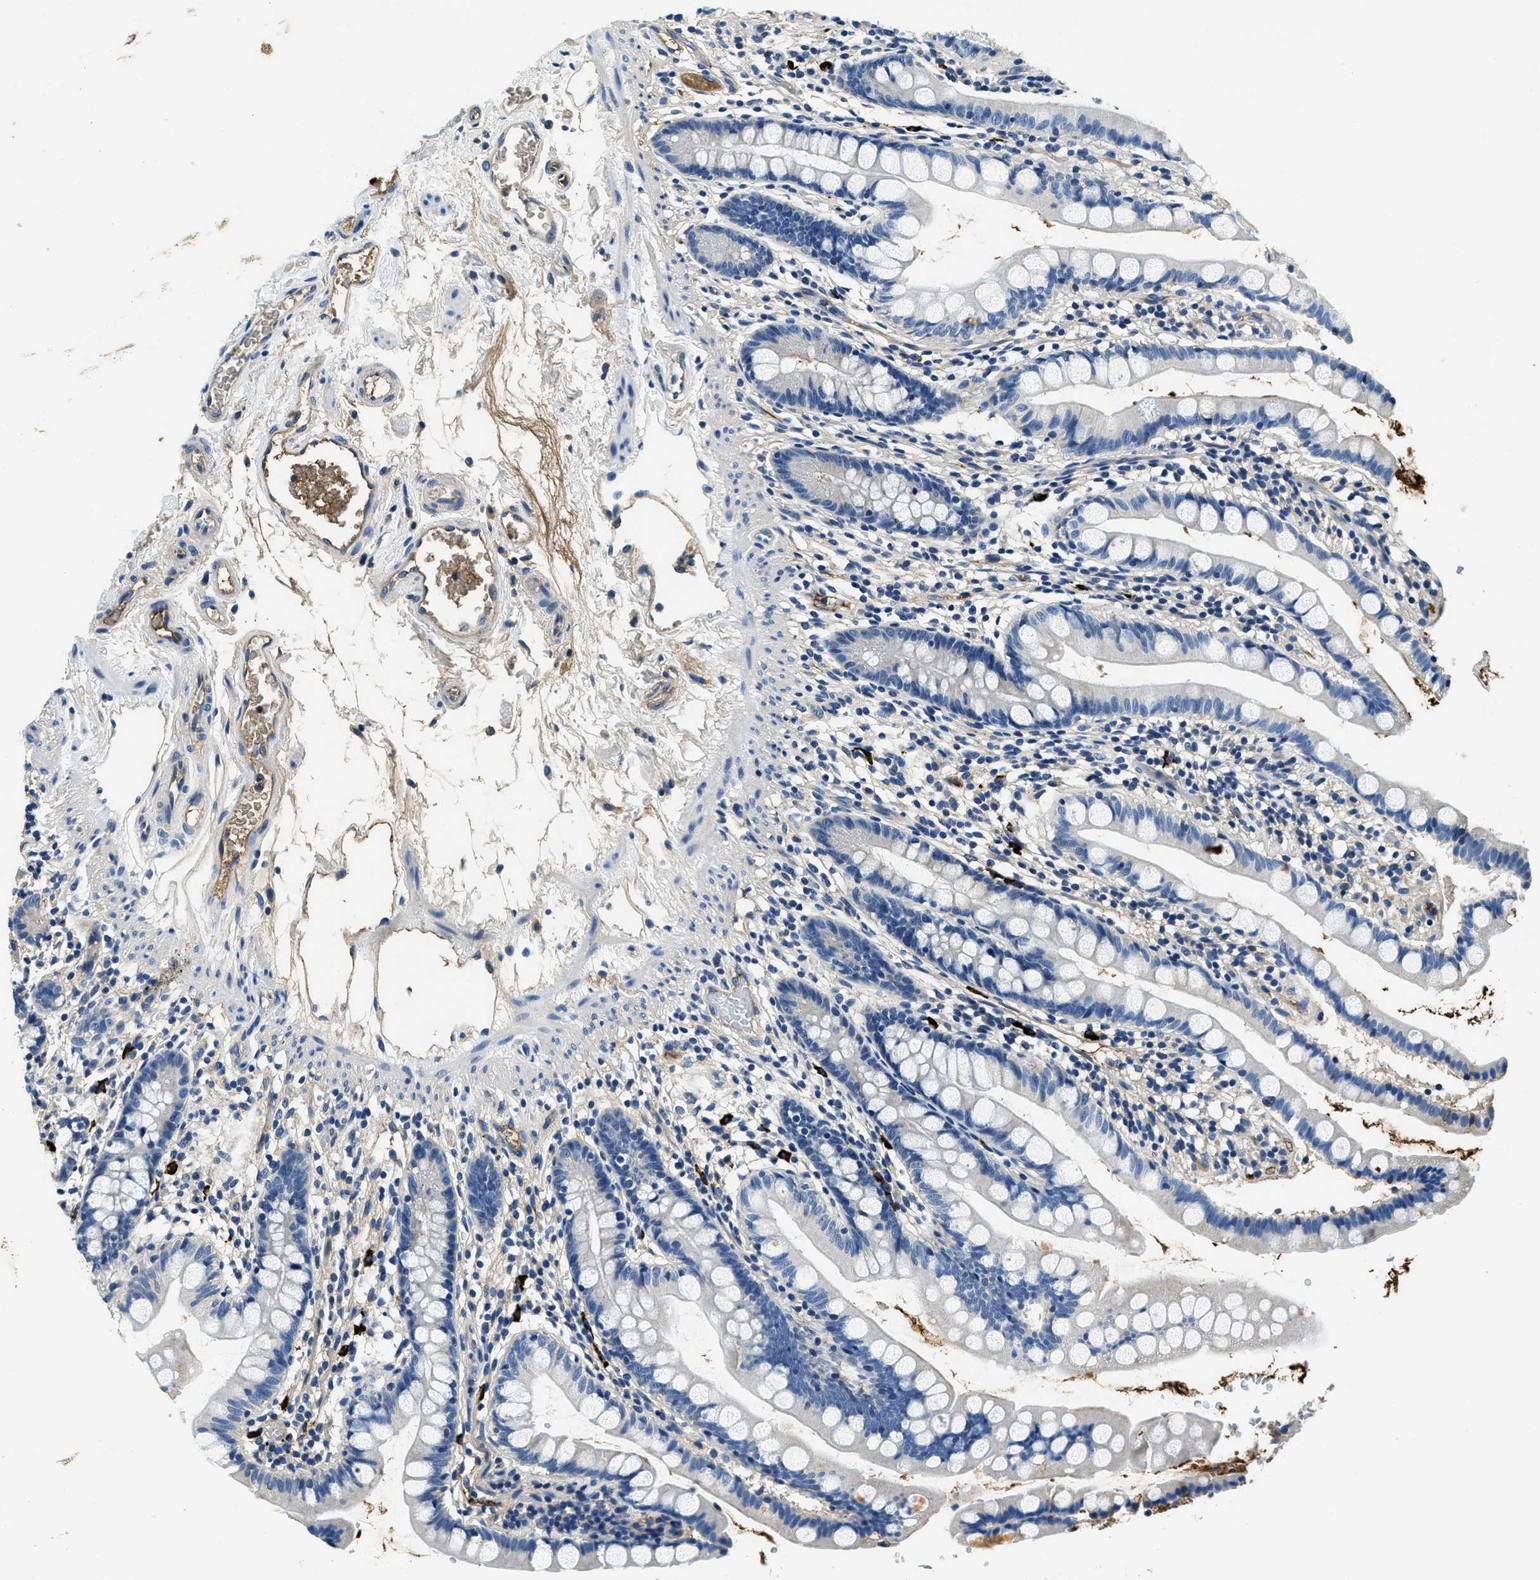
{"staining": {"intensity": "negative", "quantity": "none", "location": "none"}, "tissue": "small intestine", "cell_type": "Glandular cells", "image_type": "normal", "snomed": [{"axis": "morphology", "description": "Normal tissue, NOS"}, {"axis": "topography", "description": "Small intestine"}], "caption": "An immunohistochemistry (IHC) image of benign small intestine is shown. There is no staining in glandular cells of small intestine. The staining is performed using DAB brown chromogen with nuclei counter-stained in using hematoxylin.", "gene": "TMEM186", "patient": {"sex": "female", "age": 84}}